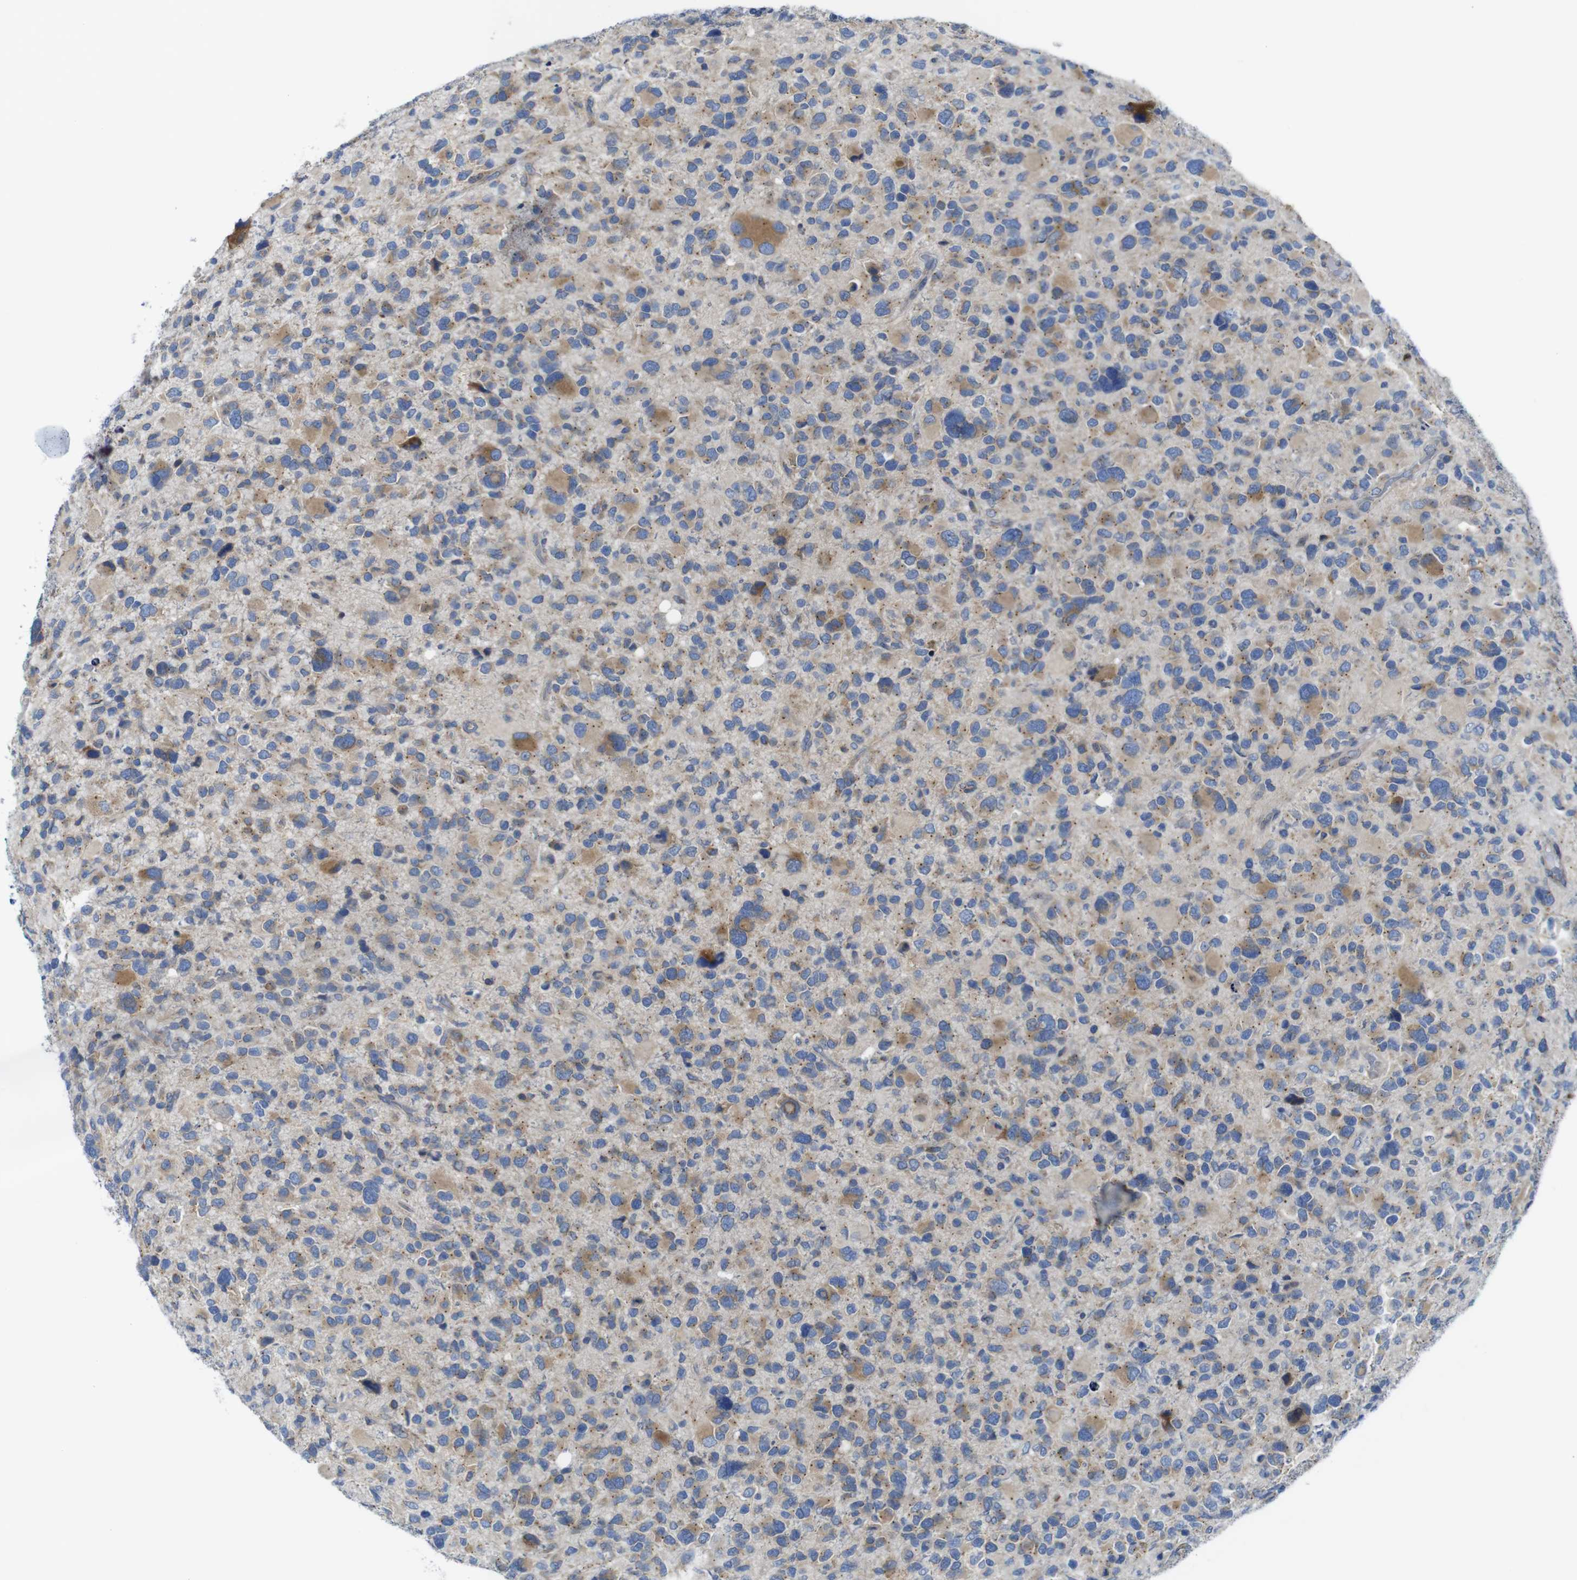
{"staining": {"intensity": "weak", "quantity": "25%-75%", "location": "cytoplasmic/membranous"}, "tissue": "glioma", "cell_type": "Tumor cells", "image_type": "cancer", "snomed": [{"axis": "morphology", "description": "Glioma, malignant, High grade"}, {"axis": "topography", "description": "Brain"}], "caption": "Brown immunohistochemical staining in glioma reveals weak cytoplasmic/membranous positivity in approximately 25%-75% of tumor cells. The staining was performed using DAB (3,3'-diaminobenzidine), with brown indicating positive protein expression. Nuclei are stained blue with hematoxylin.", "gene": "DDRGK1", "patient": {"sex": "male", "age": 48}}